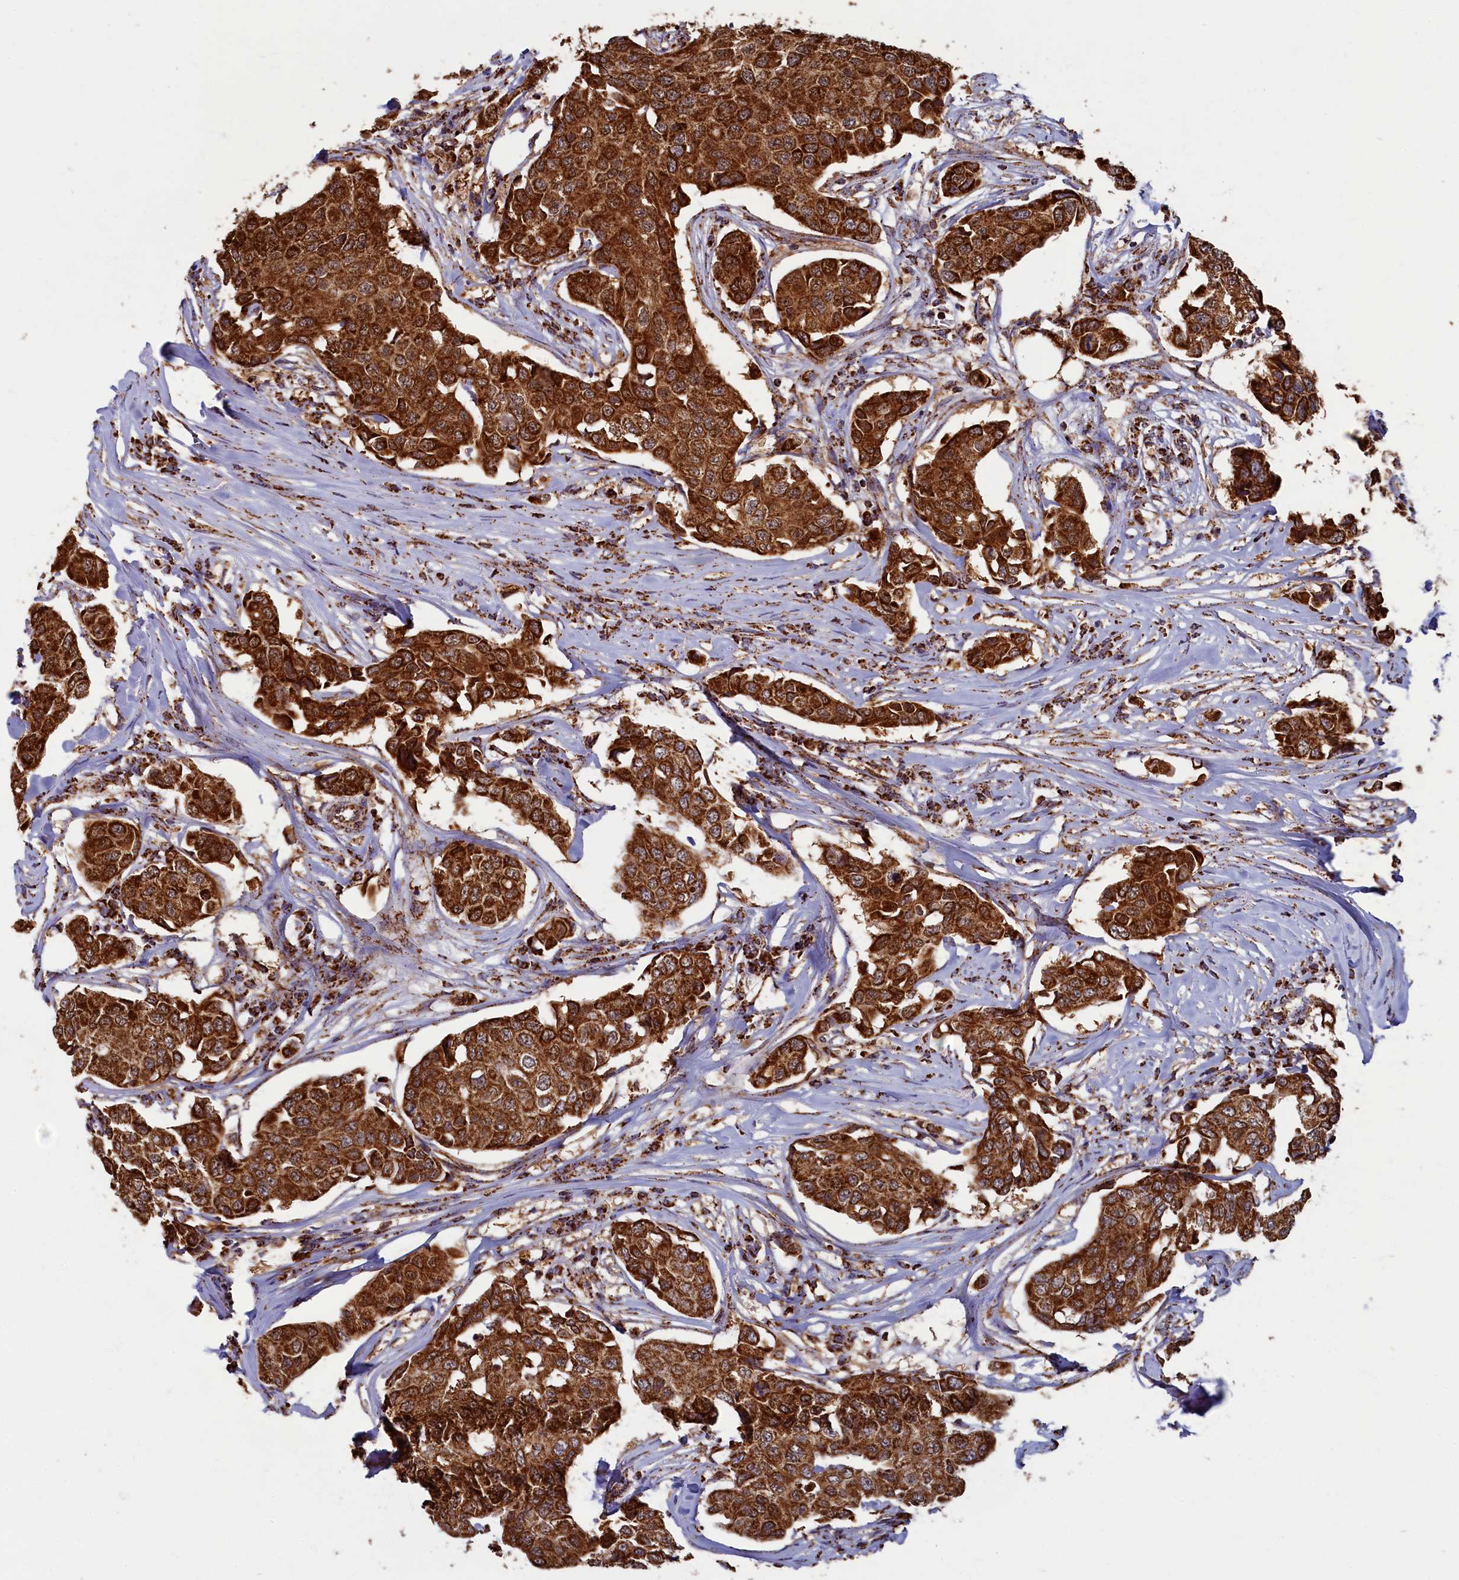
{"staining": {"intensity": "strong", "quantity": ">75%", "location": "cytoplasmic/membranous"}, "tissue": "breast cancer", "cell_type": "Tumor cells", "image_type": "cancer", "snomed": [{"axis": "morphology", "description": "Duct carcinoma"}, {"axis": "topography", "description": "Breast"}], "caption": "An image showing strong cytoplasmic/membranous staining in about >75% of tumor cells in breast infiltrating ductal carcinoma, as visualized by brown immunohistochemical staining.", "gene": "SPR", "patient": {"sex": "female", "age": 80}}